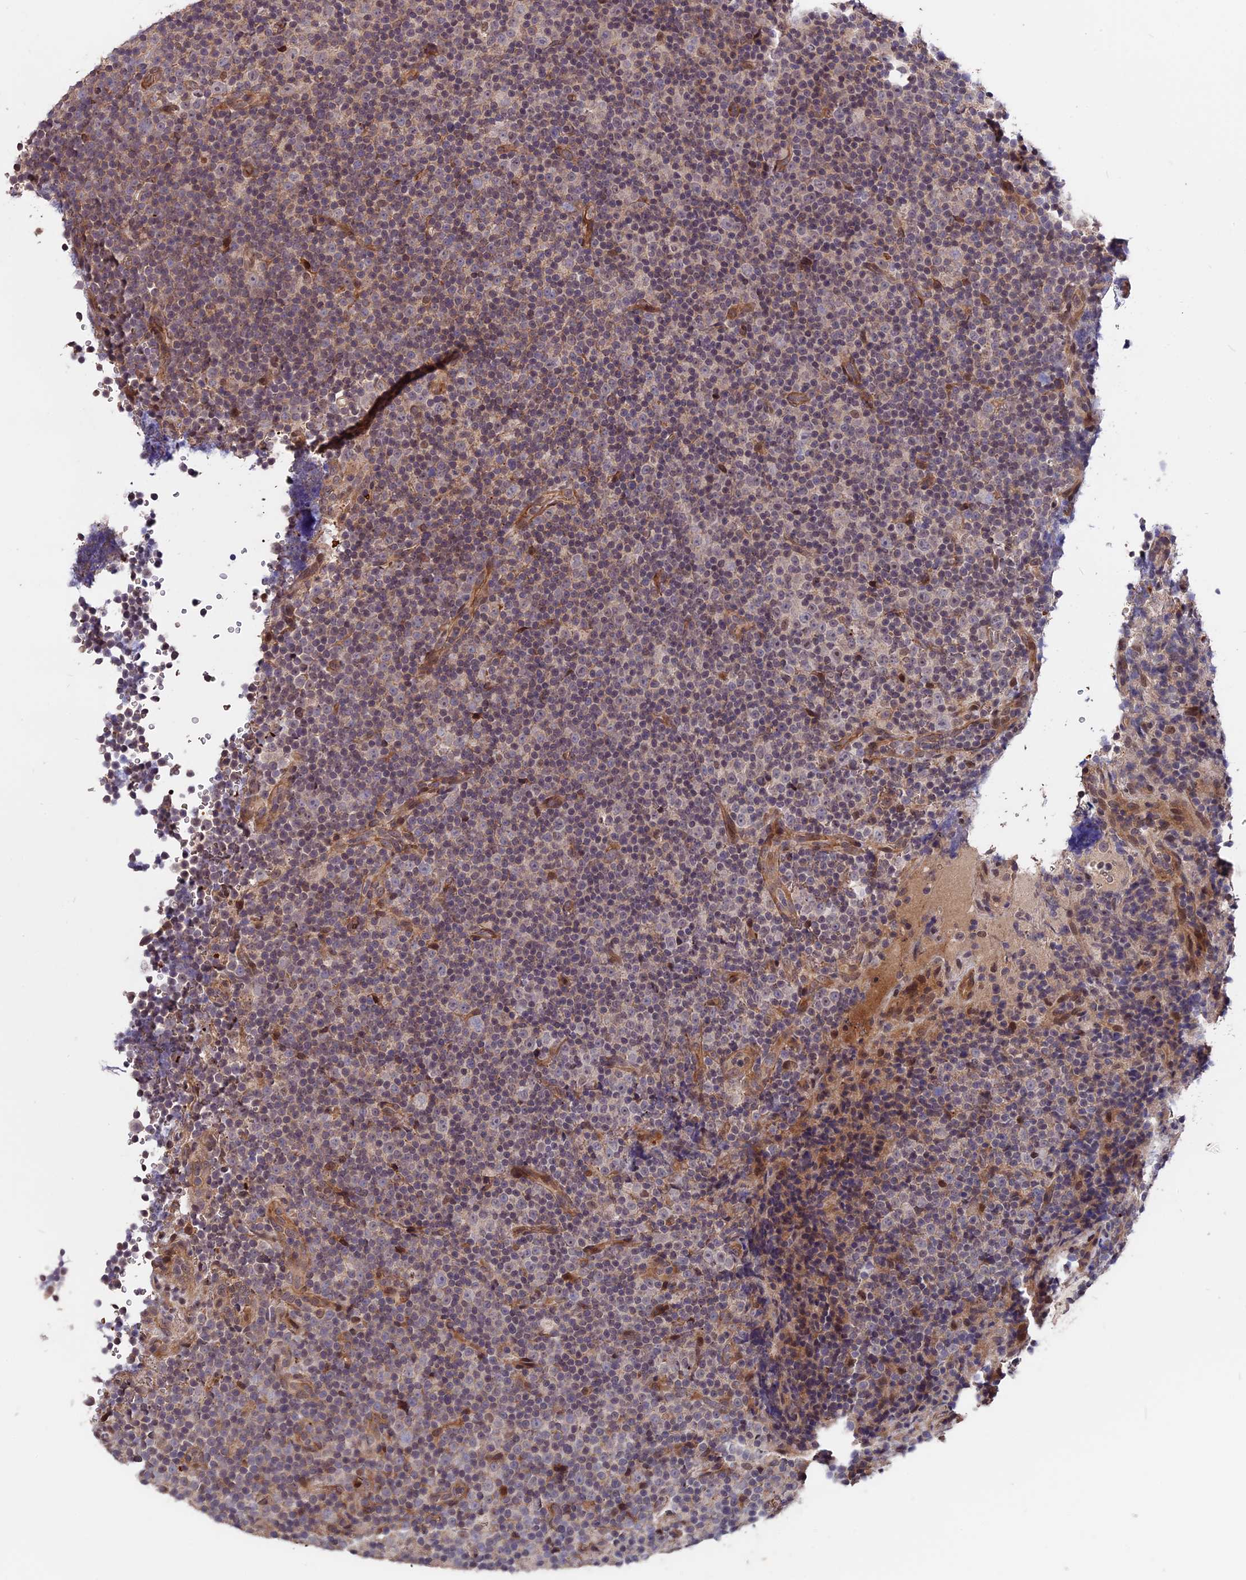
{"staining": {"intensity": "weak", "quantity": "<25%", "location": "cytoplasmic/membranous"}, "tissue": "lymphoma", "cell_type": "Tumor cells", "image_type": "cancer", "snomed": [{"axis": "morphology", "description": "Malignant lymphoma, non-Hodgkin's type, Low grade"}, {"axis": "topography", "description": "Lymph node"}], "caption": "The immunohistochemistry micrograph has no significant expression in tumor cells of lymphoma tissue. (DAB (3,3'-diaminobenzidine) immunohistochemistry (IHC) with hematoxylin counter stain).", "gene": "ZC3H10", "patient": {"sex": "female", "age": 67}}